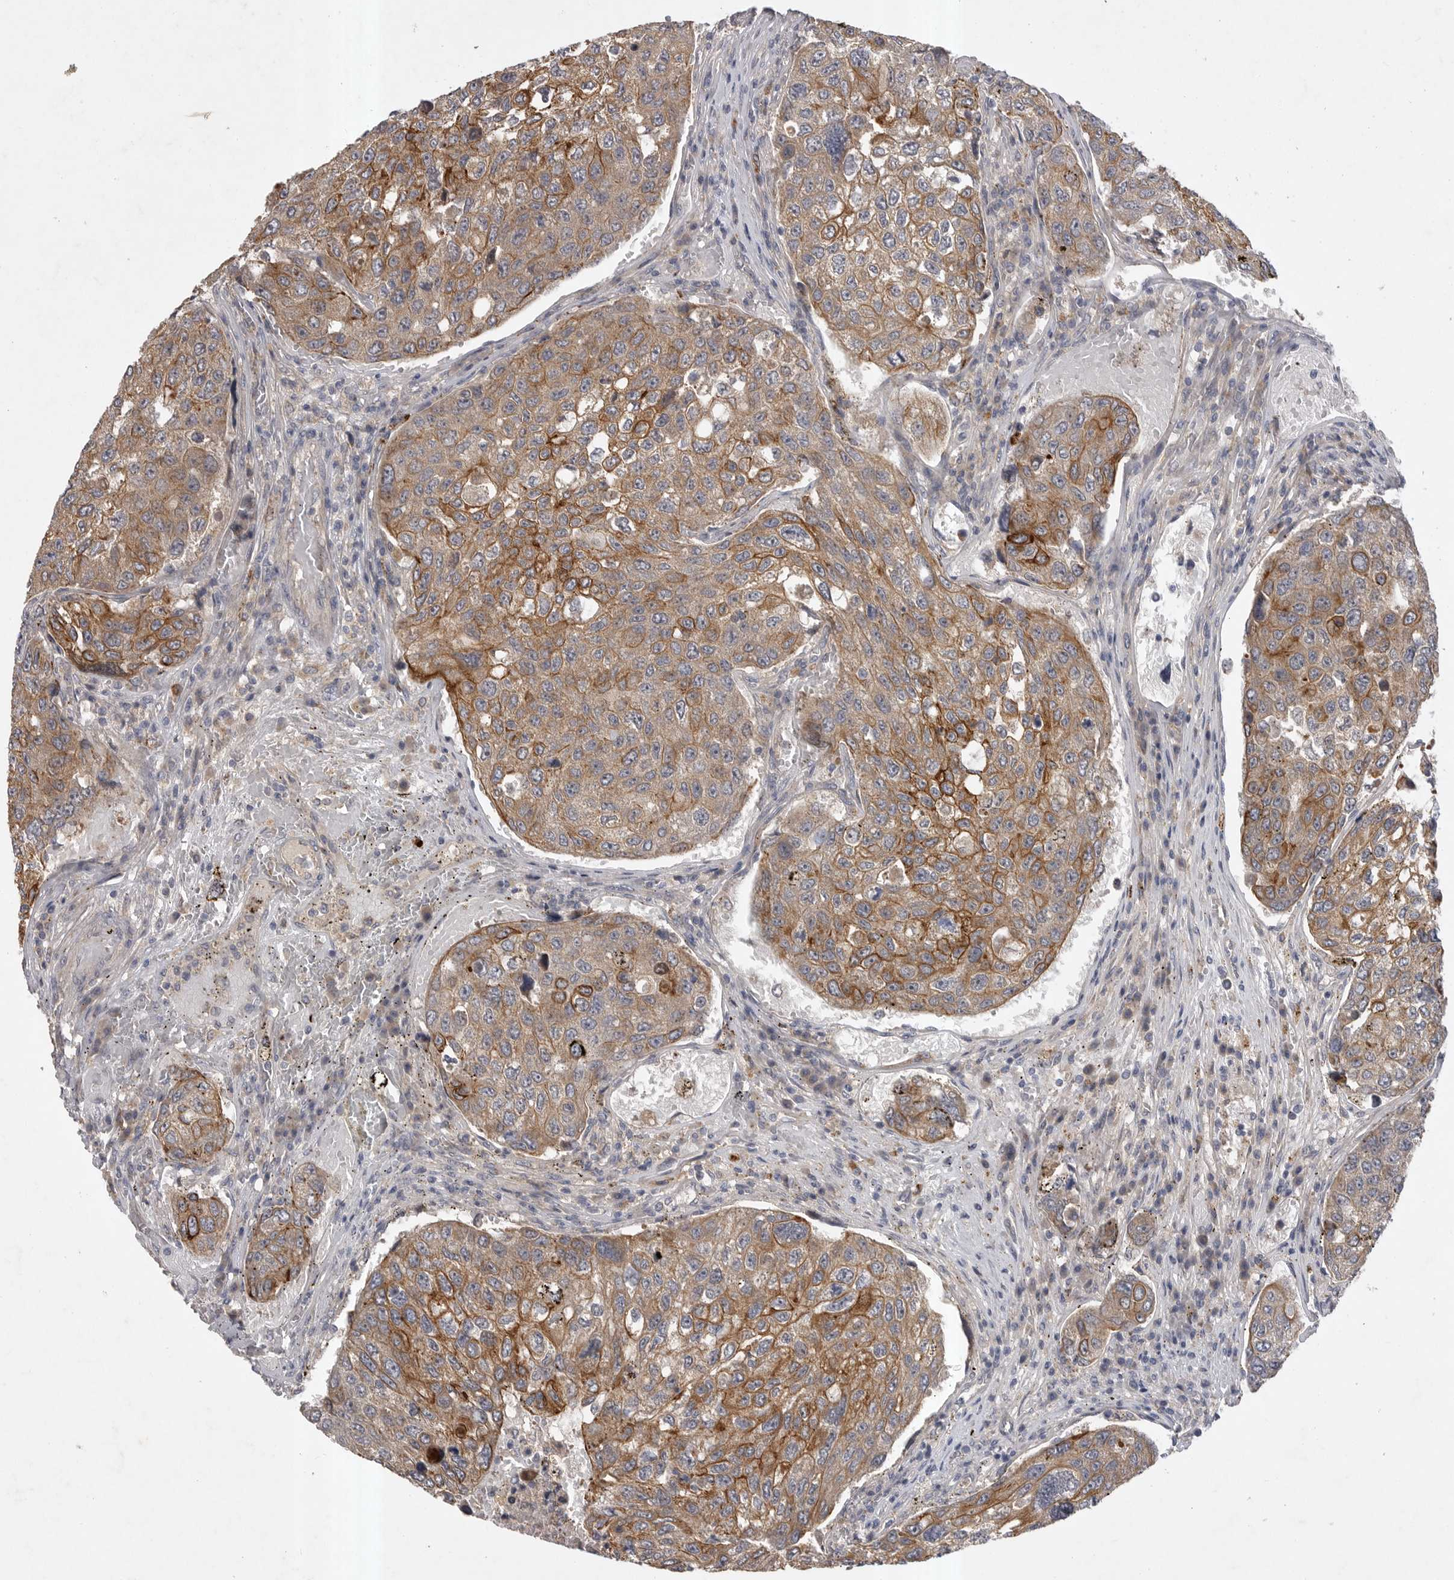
{"staining": {"intensity": "moderate", "quantity": ">75%", "location": "cytoplasmic/membranous"}, "tissue": "urothelial cancer", "cell_type": "Tumor cells", "image_type": "cancer", "snomed": [{"axis": "morphology", "description": "Urothelial carcinoma, High grade"}, {"axis": "topography", "description": "Lymph node"}, {"axis": "topography", "description": "Urinary bladder"}], "caption": "Tumor cells reveal medium levels of moderate cytoplasmic/membranous positivity in approximately >75% of cells in high-grade urothelial carcinoma.", "gene": "DHDDS", "patient": {"sex": "male", "age": 51}}